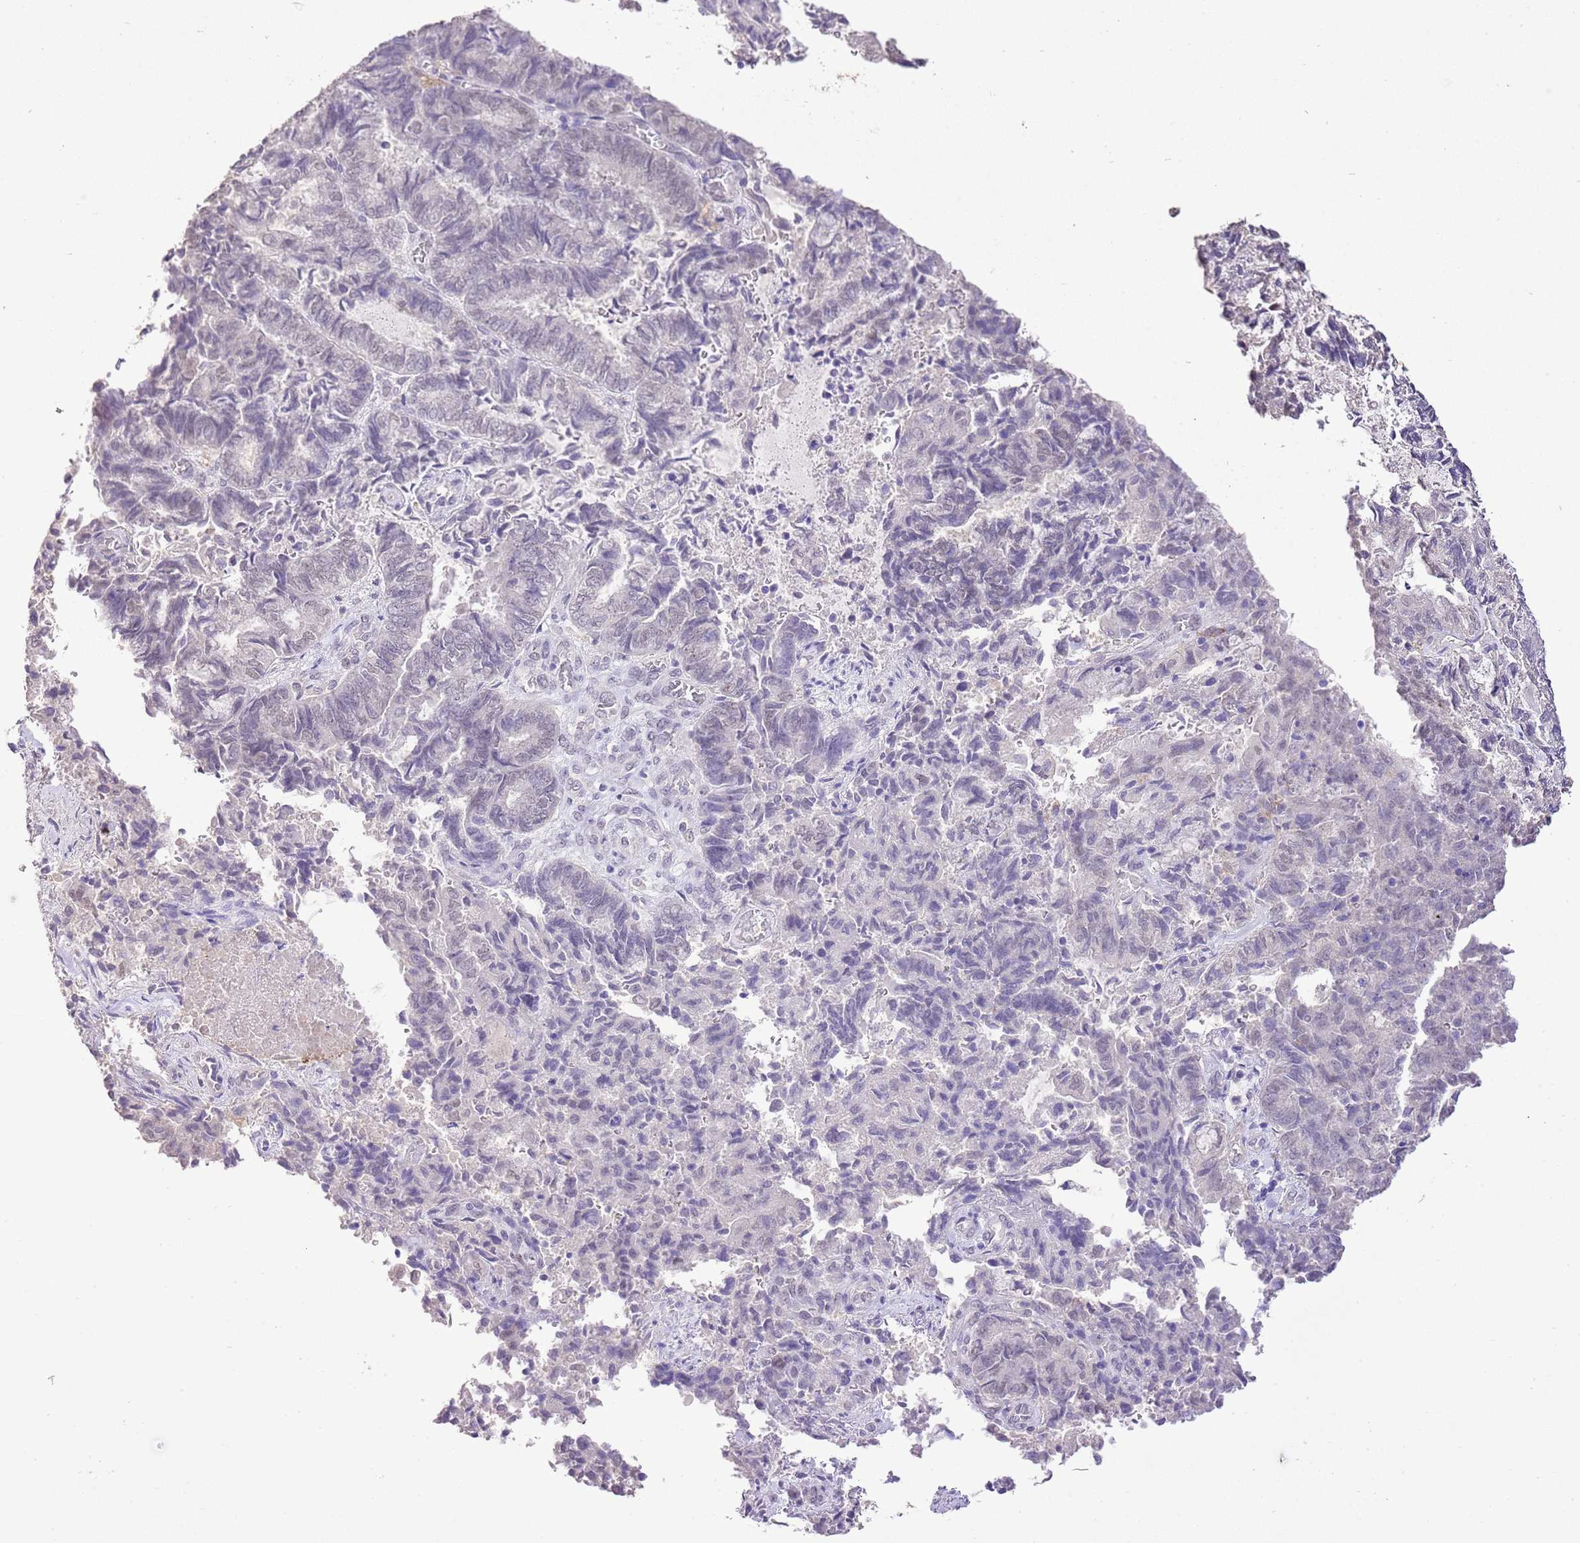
{"staining": {"intensity": "weak", "quantity": "<25%", "location": "nuclear"}, "tissue": "endometrial cancer", "cell_type": "Tumor cells", "image_type": "cancer", "snomed": [{"axis": "morphology", "description": "Adenocarcinoma, NOS"}, {"axis": "topography", "description": "Endometrium"}], "caption": "This image is of endometrial cancer (adenocarcinoma) stained with IHC to label a protein in brown with the nuclei are counter-stained blue. There is no positivity in tumor cells. (DAB (3,3'-diaminobenzidine) immunohistochemistry (IHC) with hematoxylin counter stain).", "gene": "IZUMO4", "patient": {"sex": "female", "age": 80}}